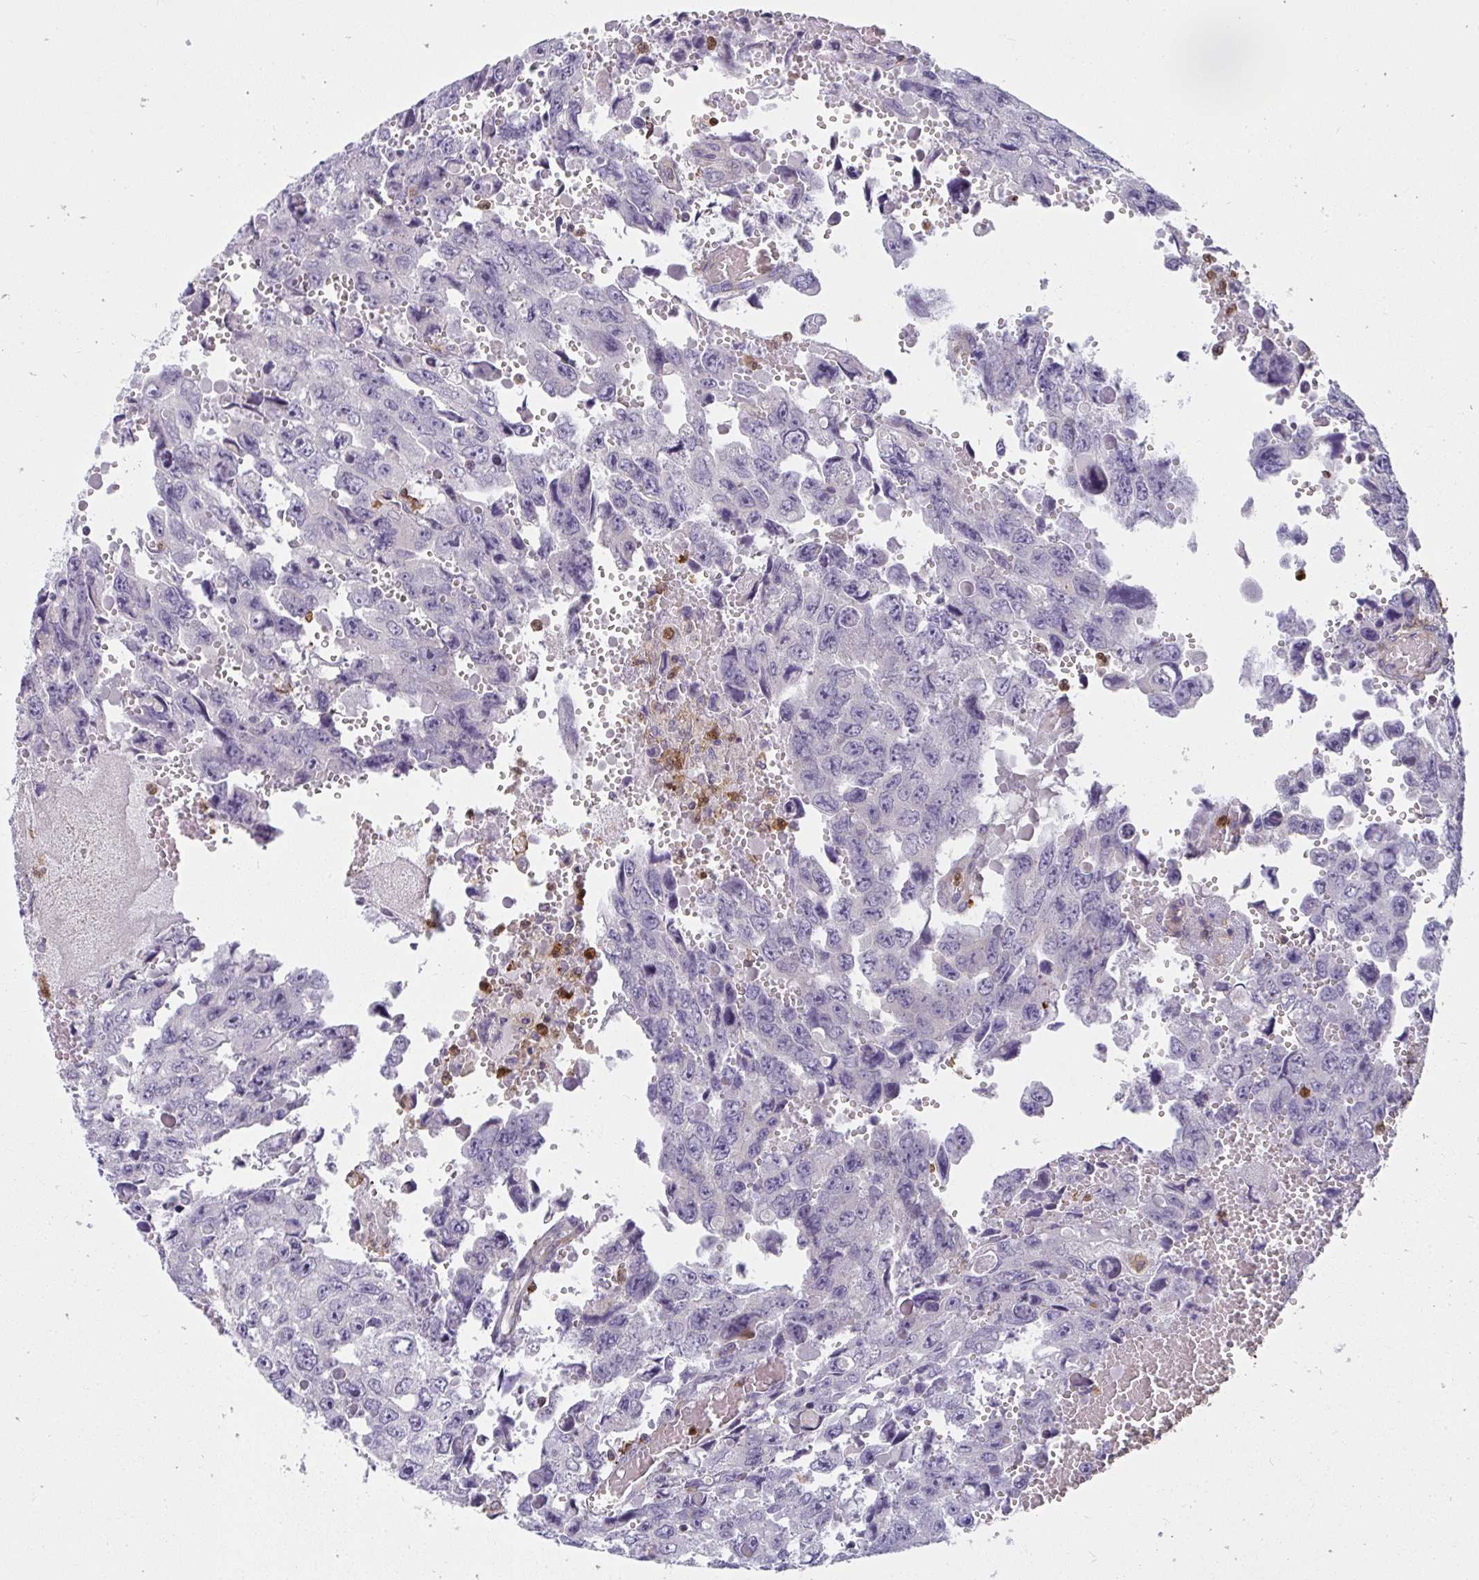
{"staining": {"intensity": "negative", "quantity": "none", "location": "none"}, "tissue": "testis cancer", "cell_type": "Tumor cells", "image_type": "cancer", "snomed": [{"axis": "morphology", "description": "Seminoma, NOS"}, {"axis": "topography", "description": "Testis"}], "caption": "IHC histopathology image of neoplastic tissue: testis cancer stained with DAB (3,3'-diaminobenzidine) demonstrates no significant protein staining in tumor cells. (Stains: DAB immunohistochemistry with hematoxylin counter stain, Microscopy: brightfield microscopy at high magnification).", "gene": "CSF3R", "patient": {"sex": "male", "age": 26}}